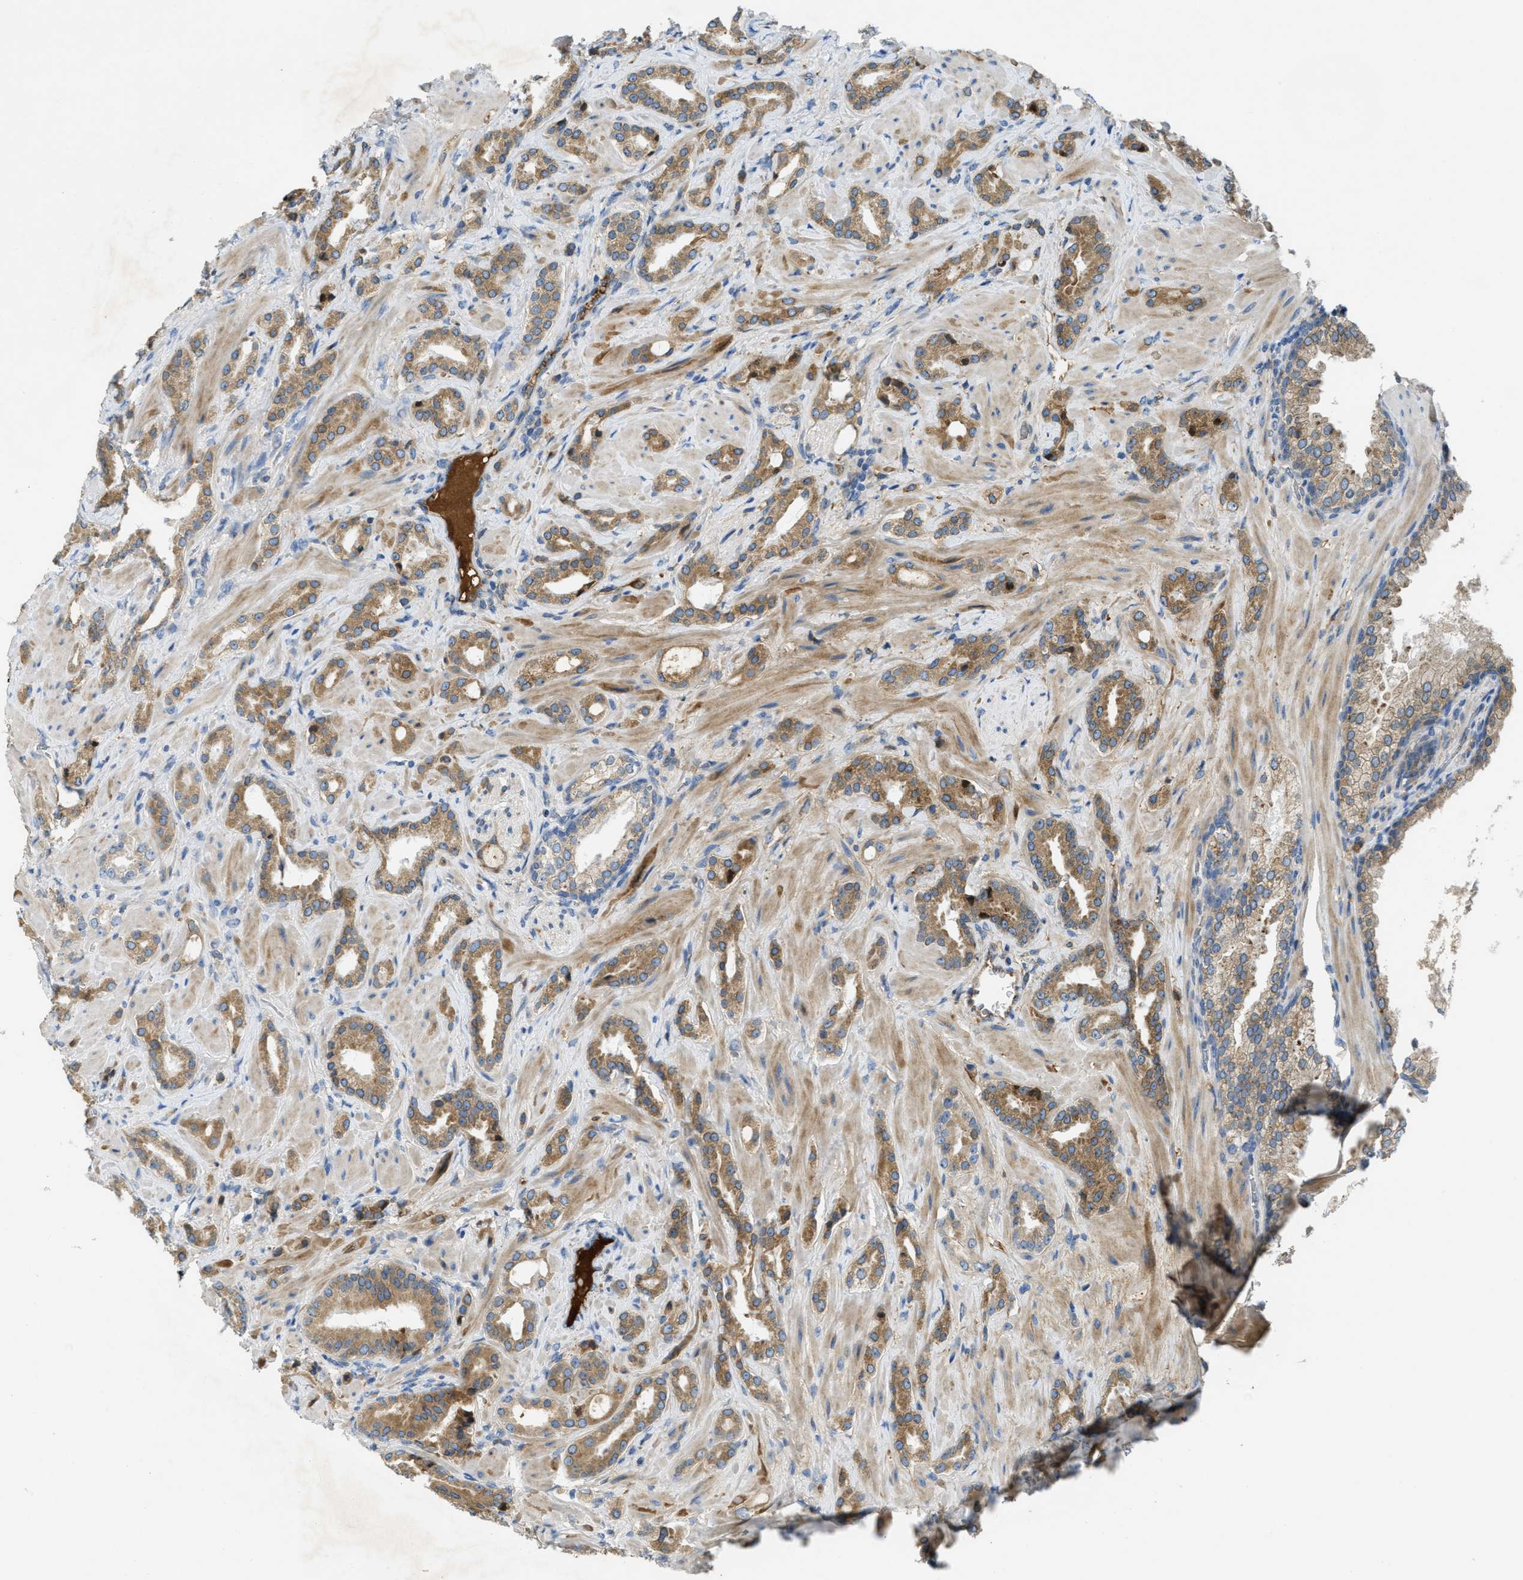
{"staining": {"intensity": "moderate", "quantity": ">75%", "location": "cytoplasmic/membranous"}, "tissue": "prostate cancer", "cell_type": "Tumor cells", "image_type": "cancer", "snomed": [{"axis": "morphology", "description": "Adenocarcinoma, High grade"}, {"axis": "topography", "description": "Prostate"}], "caption": "Moderate cytoplasmic/membranous expression for a protein is appreciated in approximately >75% of tumor cells of adenocarcinoma (high-grade) (prostate) using IHC.", "gene": "MPDU1", "patient": {"sex": "male", "age": 64}}